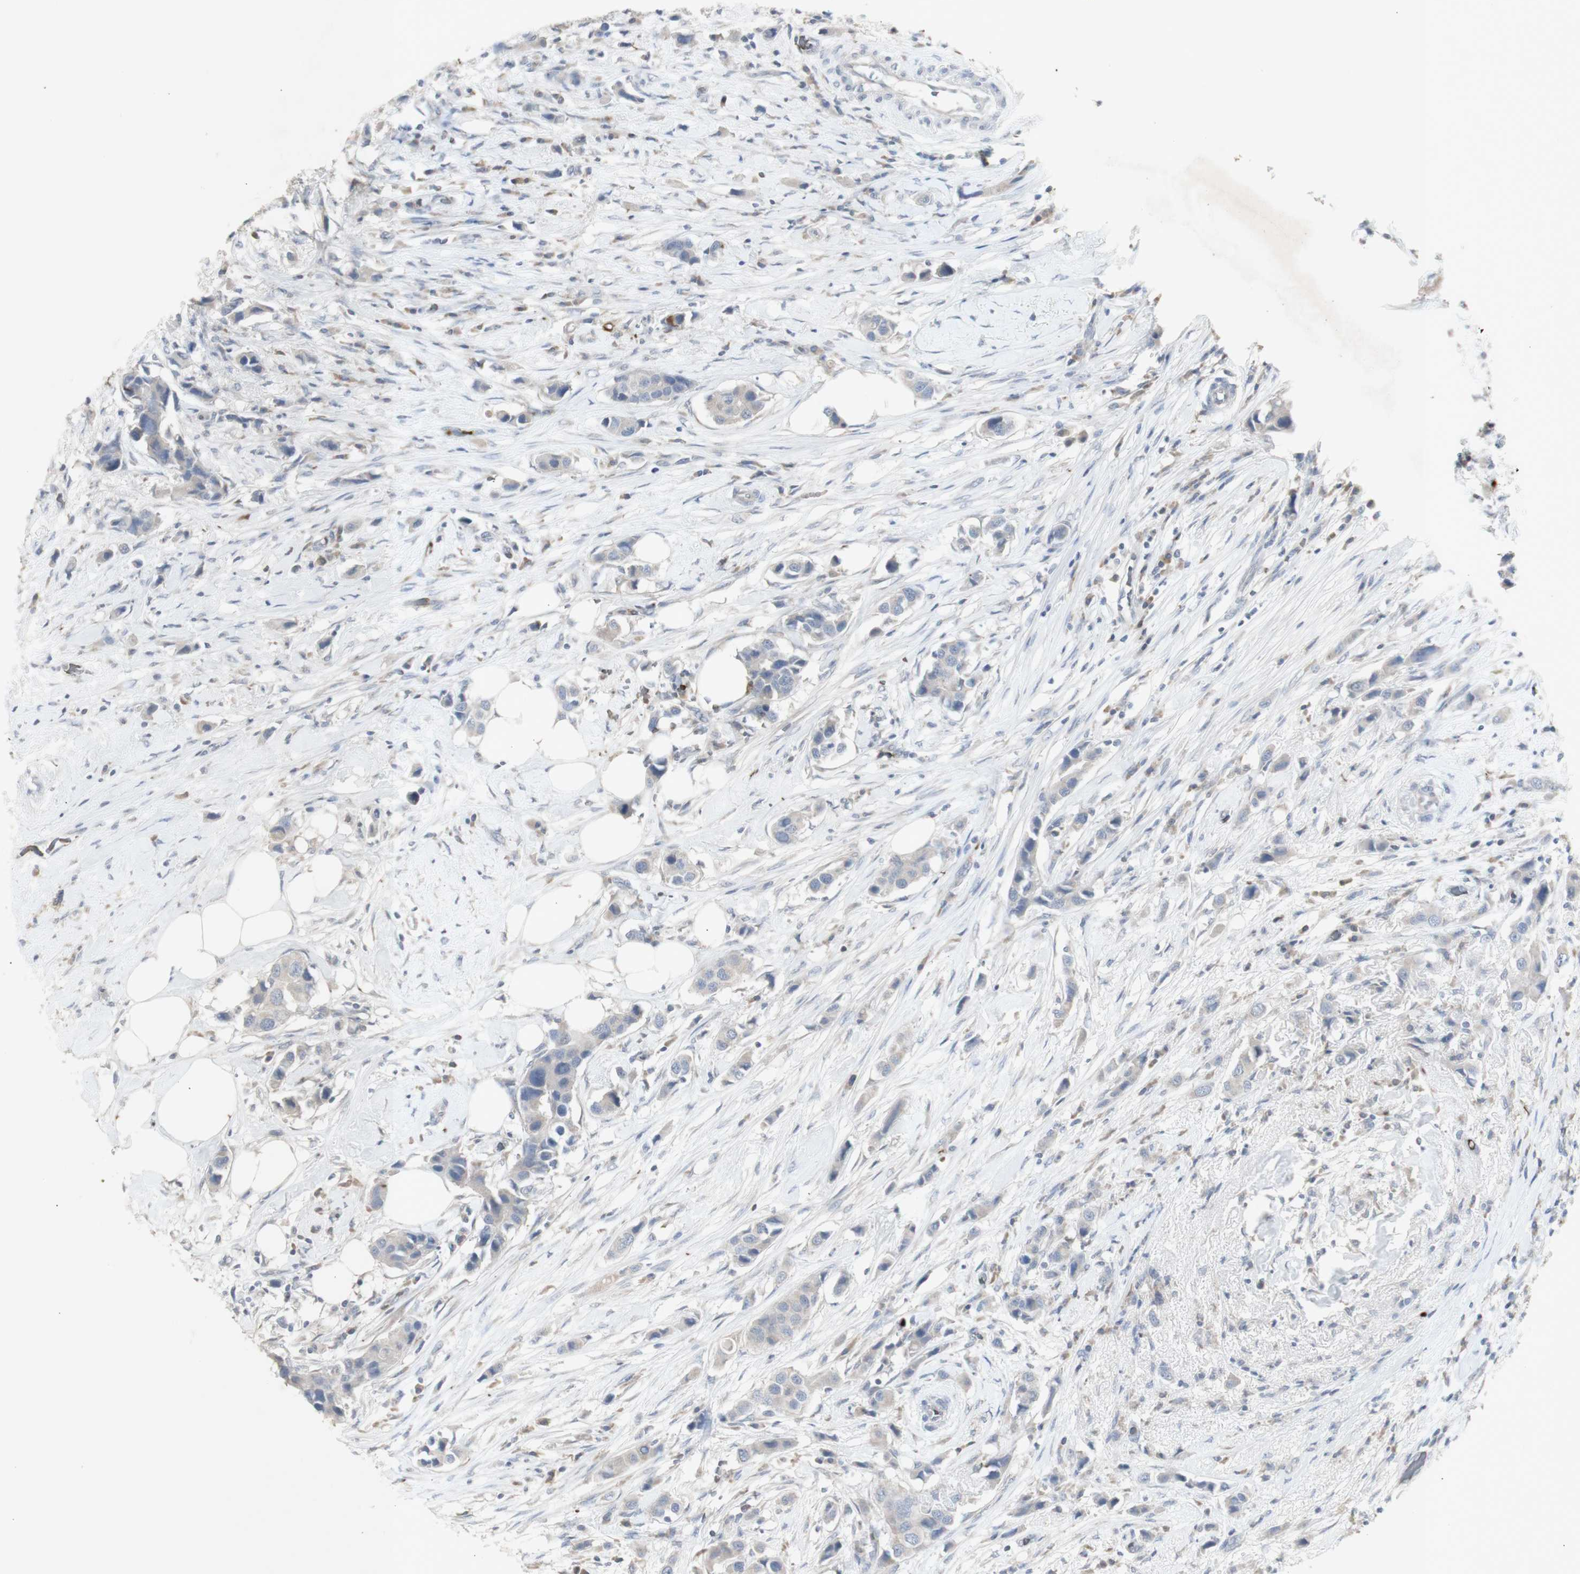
{"staining": {"intensity": "weak", "quantity": ">75%", "location": "cytoplasmic/membranous"}, "tissue": "breast cancer", "cell_type": "Tumor cells", "image_type": "cancer", "snomed": [{"axis": "morphology", "description": "Normal tissue, NOS"}, {"axis": "morphology", "description": "Duct carcinoma"}, {"axis": "topography", "description": "Breast"}], "caption": "Weak cytoplasmic/membranous expression is appreciated in about >75% of tumor cells in breast cancer (intraductal carcinoma).", "gene": "INS", "patient": {"sex": "female", "age": 50}}